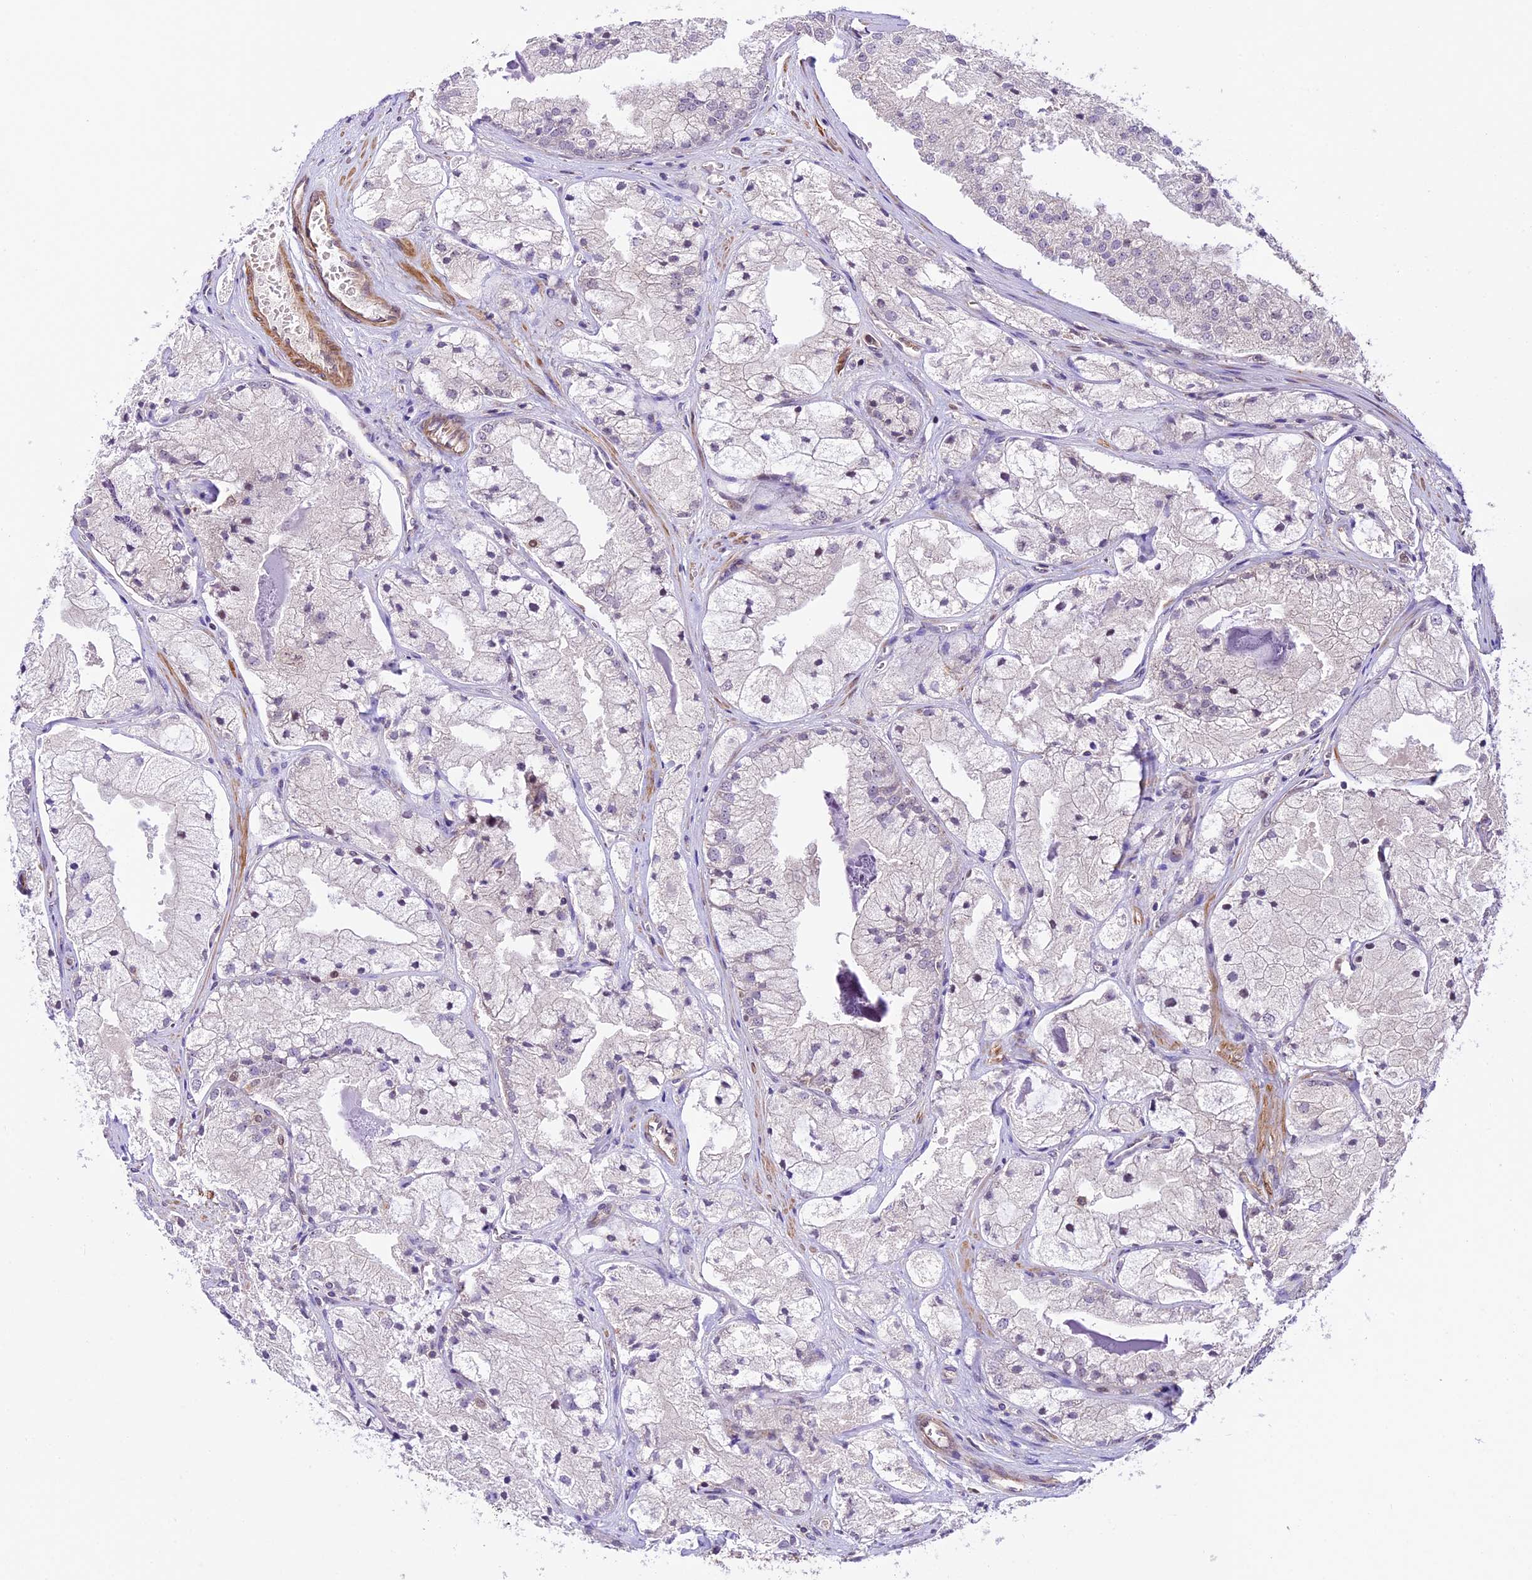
{"staining": {"intensity": "negative", "quantity": "none", "location": "none"}, "tissue": "prostate cancer", "cell_type": "Tumor cells", "image_type": "cancer", "snomed": [{"axis": "morphology", "description": "Adenocarcinoma, High grade"}, {"axis": "topography", "description": "Prostate"}], "caption": "DAB (3,3'-diaminobenzidine) immunohistochemical staining of prostate adenocarcinoma (high-grade) demonstrates no significant expression in tumor cells.", "gene": "DHX38", "patient": {"sex": "male", "age": 50}}